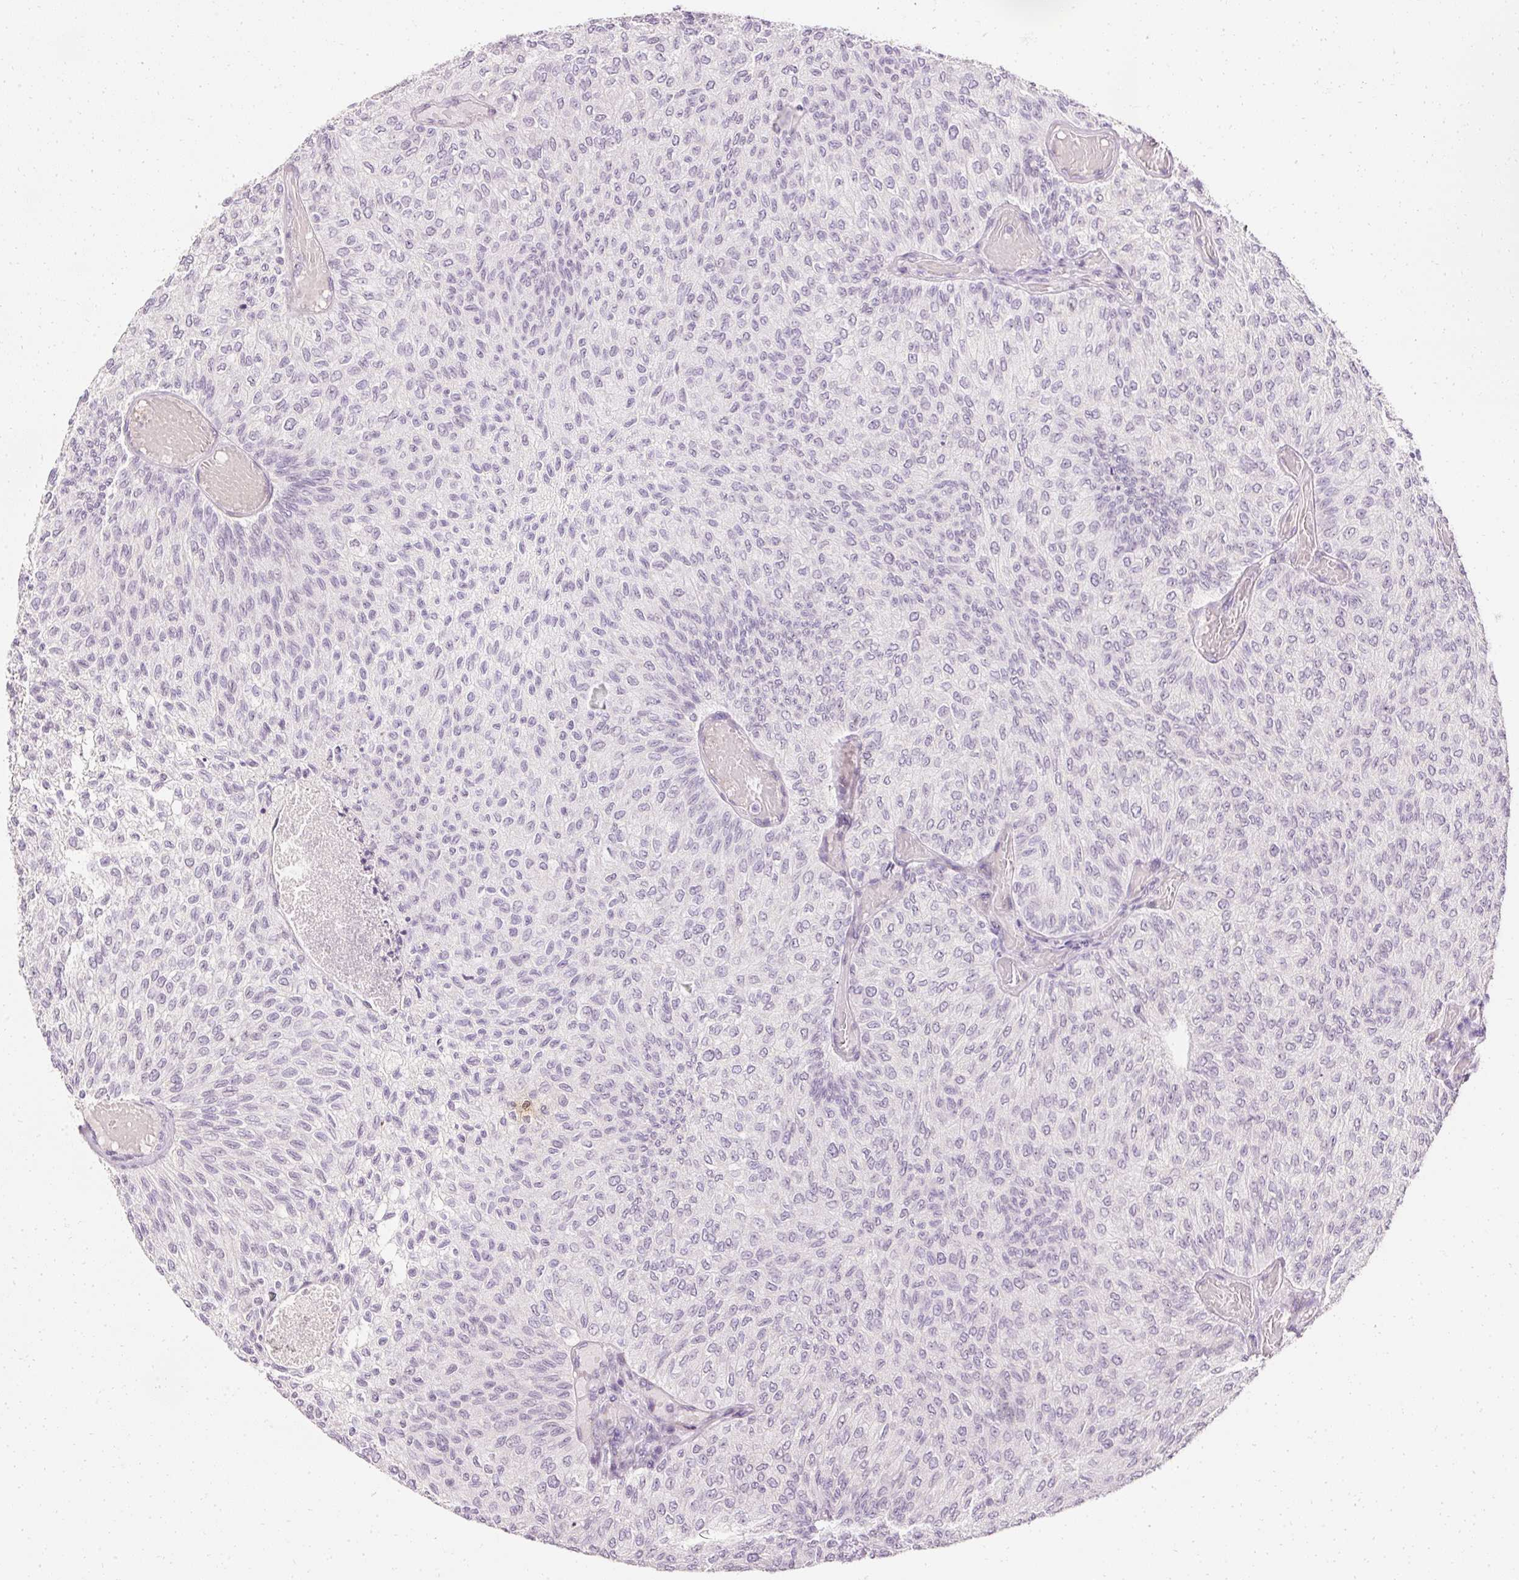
{"staining": {"intensity": "weak", "quantity": "<25%", "location": "nuclear"}, "tissue": "urothelial cancer", "cell_type": "Tumor cells", "image_type": "cancer", "snomed": [{"axis": "morphology", "description": "Urothelial carcinoma, Low grade"}, {"axis": "topography", "description": "Urinary bladder"}], "caption": "Tumor cells are negative for brown protein staining in urothelial cancer. Nuclei are stained in blue.", "gene": "ELAVL3", "patient": {"sex": "male", "age": 78}}